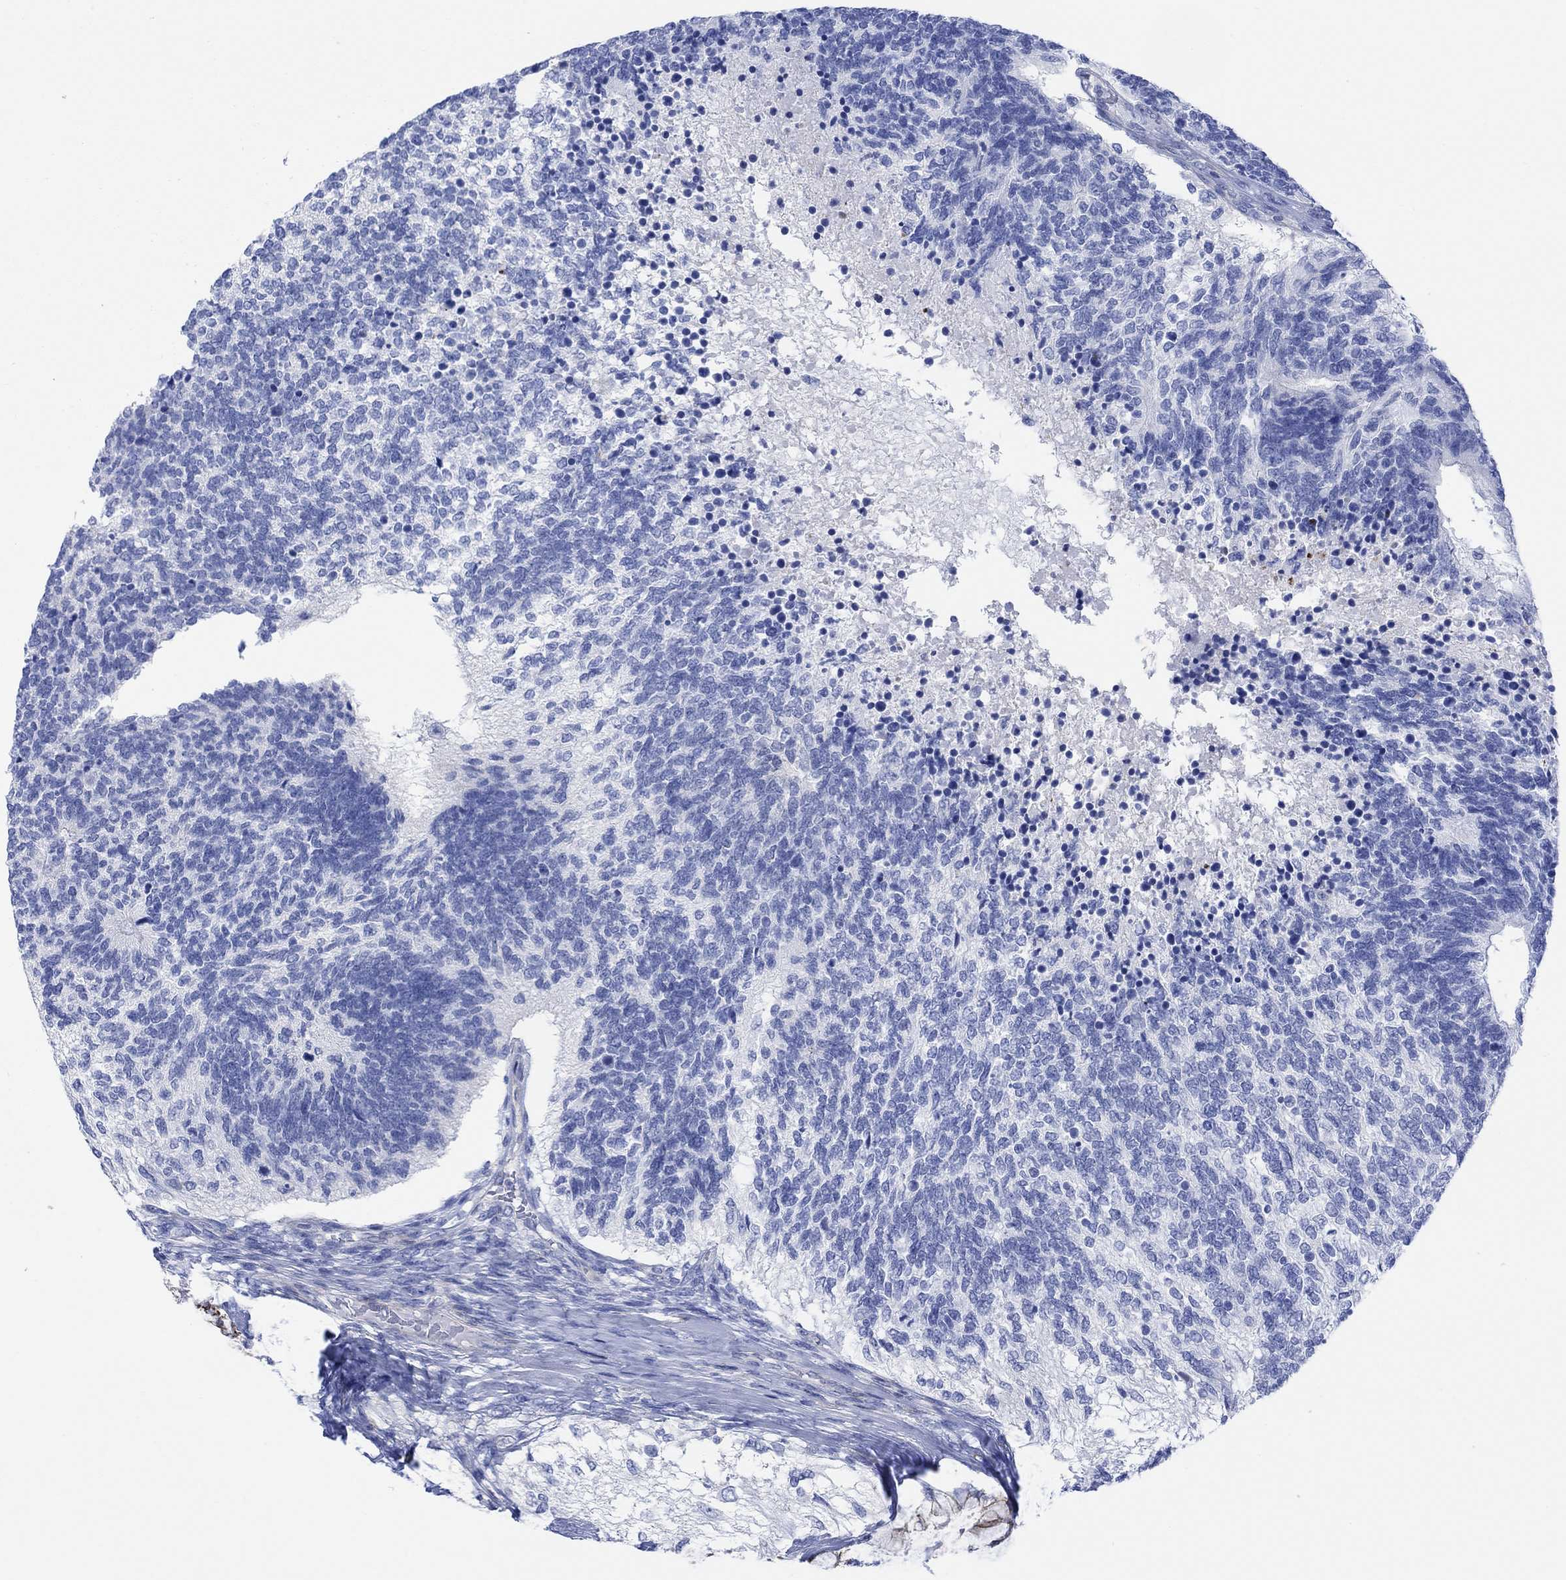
{"staining": {"intensity": "negative", "quantity": "none", "location": "none"}, "tissue": "testis cancer", "cell_type": "Tumor cells", "image_type": "cancer", "snomed": [{"axis": "morphology", "description": "Seminoma, NOS"}, {"axis": "morphology", "description": "Carcinoma, Embryonal, NOS"}, {"axis": "topography", "description": "Testis"}], "caption": "An immunohistochemistry (IHC) image of testis embryonal carcinoma is shown. There is no staining in tumor cells of testis embryonal carcinoma. The staining is performed using DAB (3,3'-diaminobenzidine) brown chromogen with nuclei counter-stained in using hematoxylin.", "gene": "TLDC2", "patient": {"sex": "male", "age": 41}}